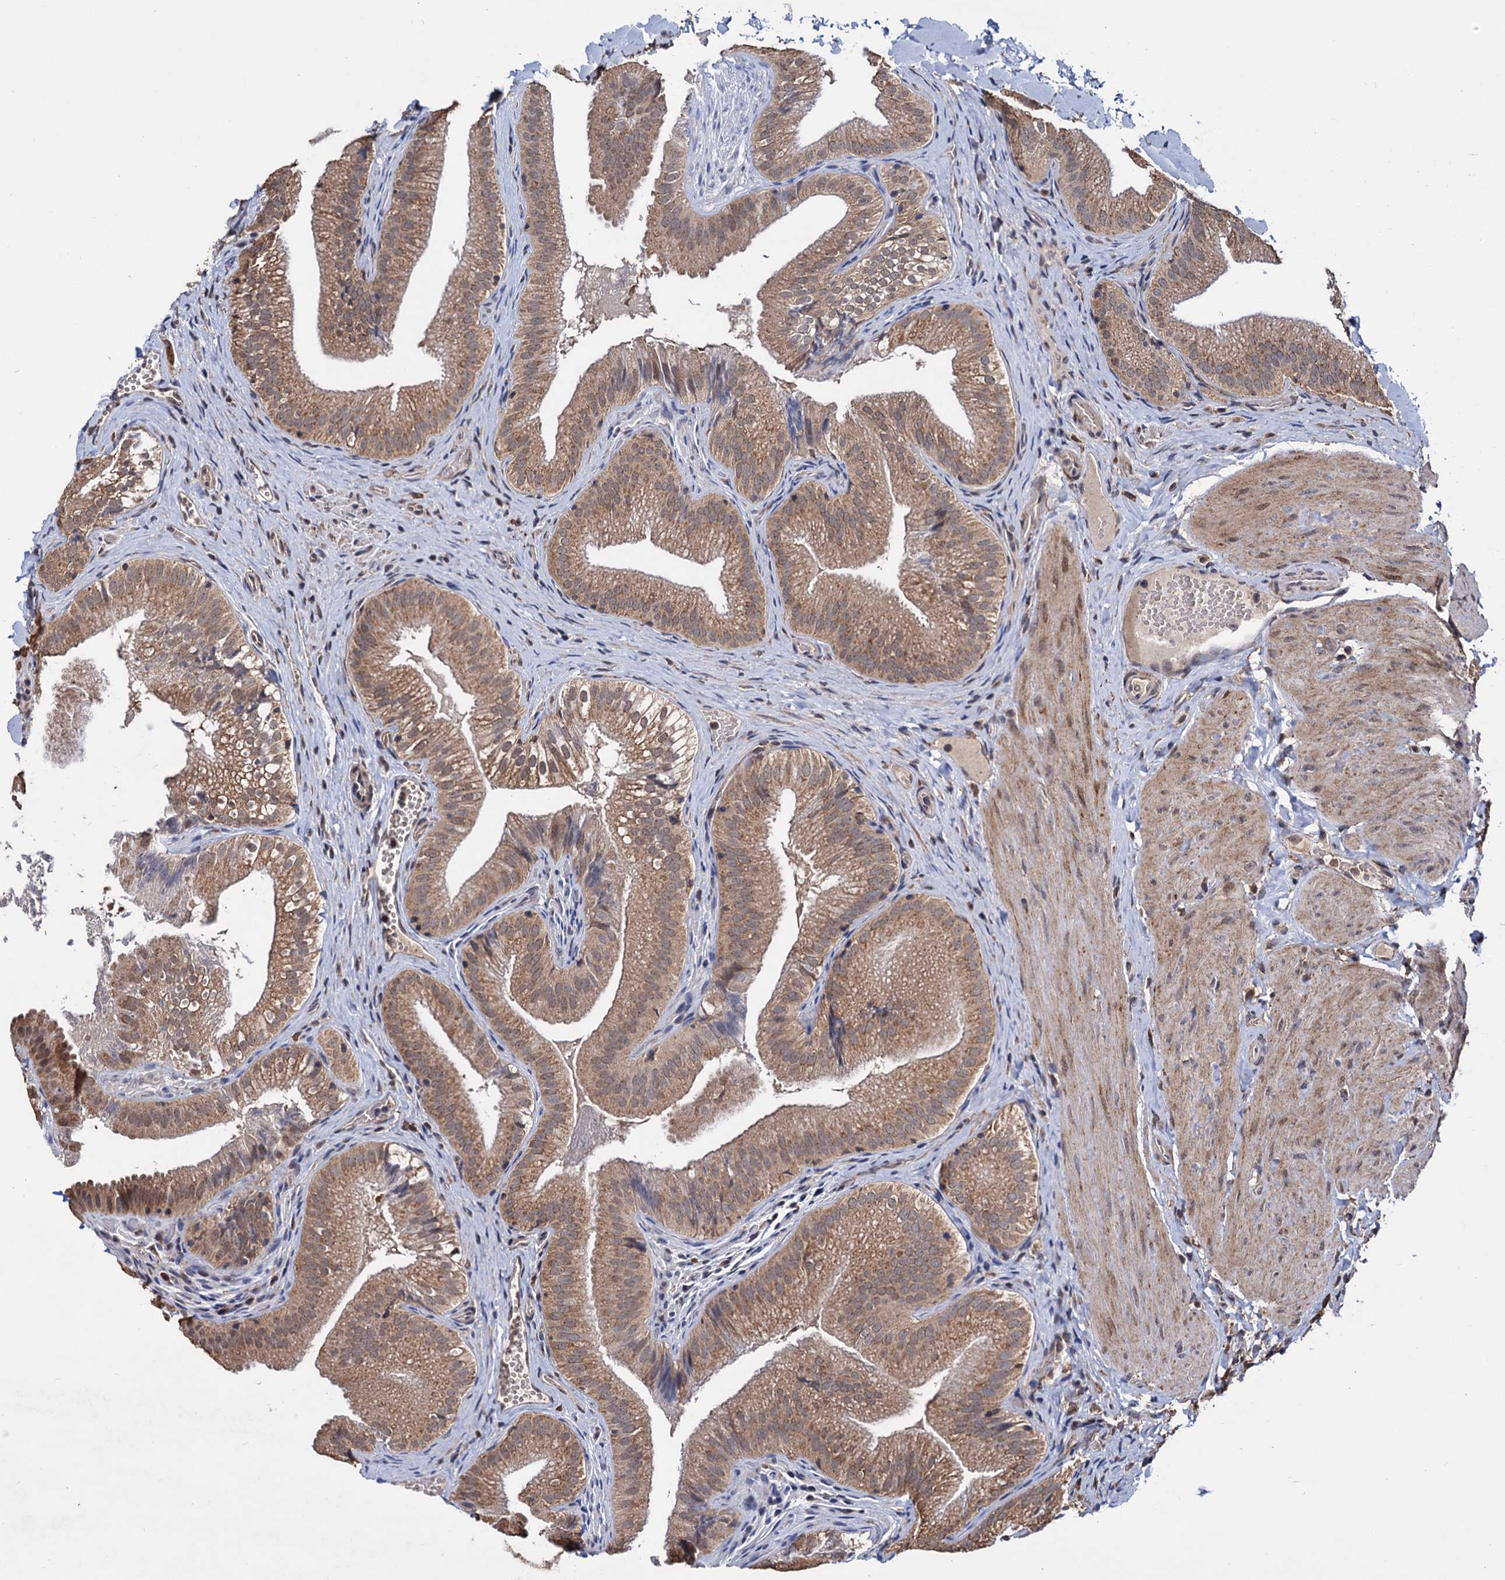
{"staining": {"intensity": "moderate", "quantity": ">75%", "location": "cytoplasmic/membranous"}, "tissue": "gallbladder", "cell_type": "Glandular cells", "image_type": "normal", "snomed": [{"axis": "morphology", "description": "Normal tissue, NOS"}, {"axis": "topography", "description": "Gallbladder"}], "caption": "A micrograph of gallbladder stained for a protein demonstrates moderate cytoplasmic/membranous brown staining in glandular cells.", "gene": "TBC1D12", "patient": {"sex": "female", "age": 30}}